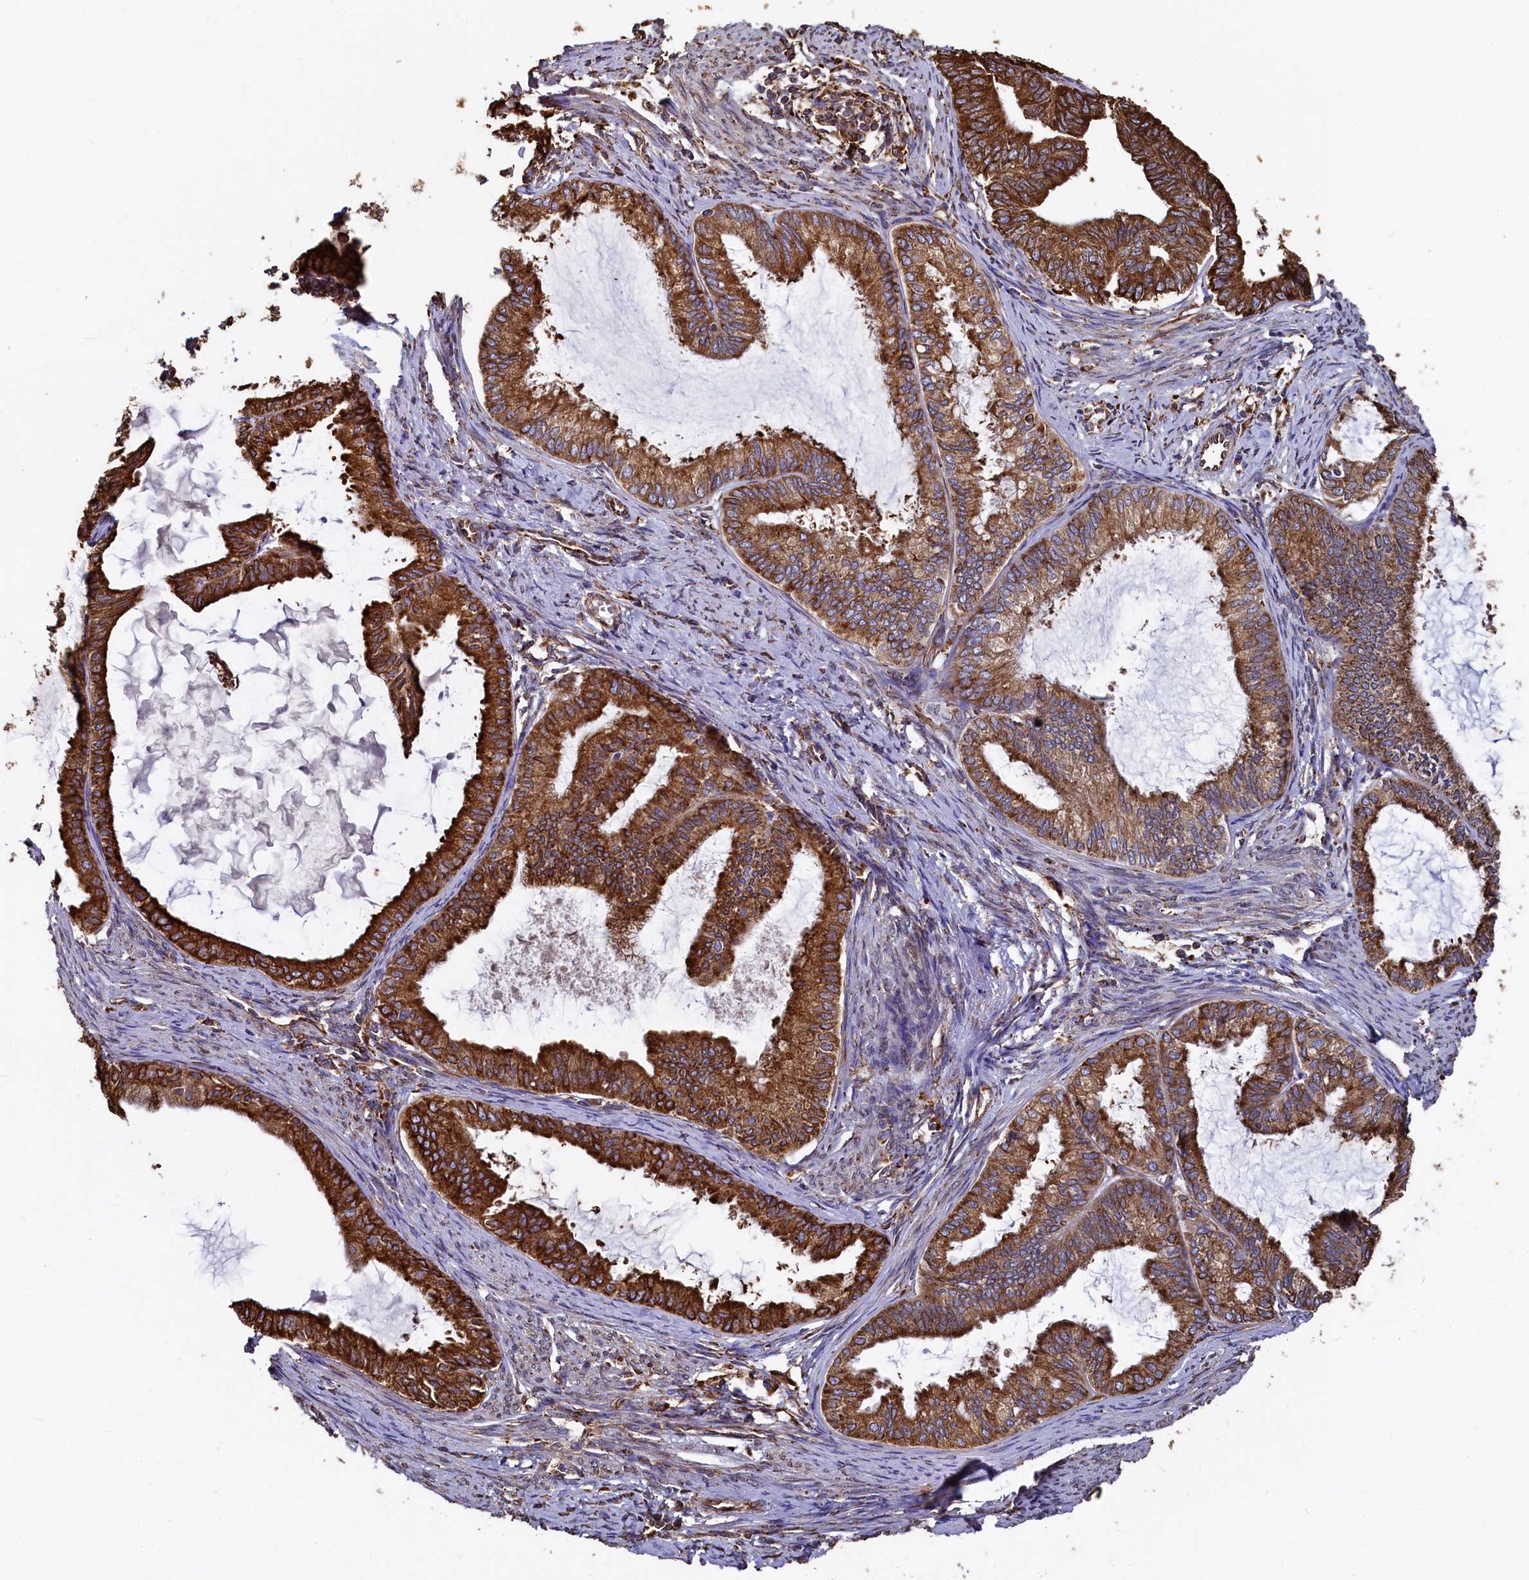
{"staining": {"intensity": "strong", "quantity": ">75%", "location": "cytoplasmic/membranous"}, "tissue": "endometrial cancer", "cell_type": "Tumor cells", "image_type": "cancer", "snomed": [{"axis": "morphology", "description": "Adenocarcinoma, NOS"}, {"axis": "topography", "description": "Endometrium"}], "caption": "Endometrial adenocarcinoma stained with DAB (3,3'-diaminobenzidine) immunohistochemistry shows high levels of strong cytoplasmic/membranous expression in about >75% of tumor cells.", "gene": "NEURL1B", "patient": {"sex": "female", "age": 86}}